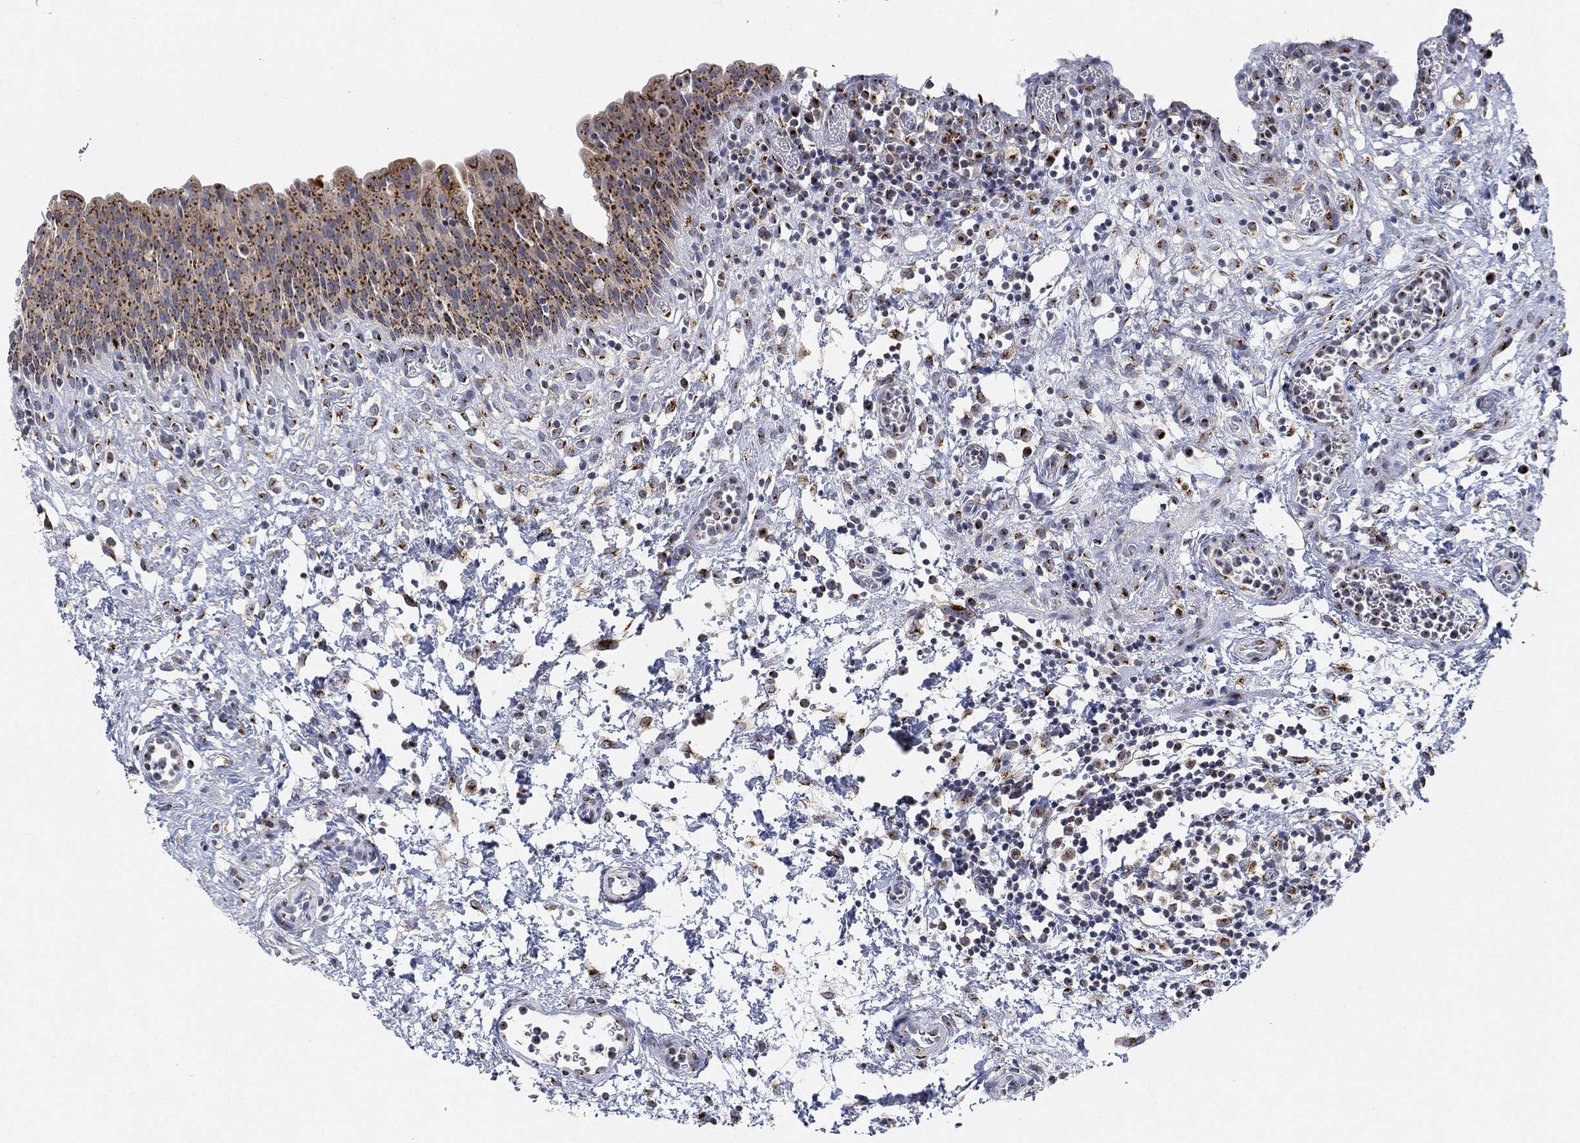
{"staining": {"intensity": "strong", "quantity": ">75%", "location": "cytoplasmic/membranous"}, "tissue": "urinary bladder", "cell_type": "Urothelial cells", "image_type": "normal", "snomed": [{"axis": "morphology", "description": "Normal tissue, NOS"}, {"axis": "topography", "description": "Urinary bladder"}], "caption": "Immunohistochemistry (IHC) photomicrograph of unremarkable urinary bladder stained for a protein (brown), which reveals high levels of strong cytoplasmic/membranous expression in about >75% of urothelial cells.", "gene": "TICAM1", "patient": {"sex": "male", "age": 37}}